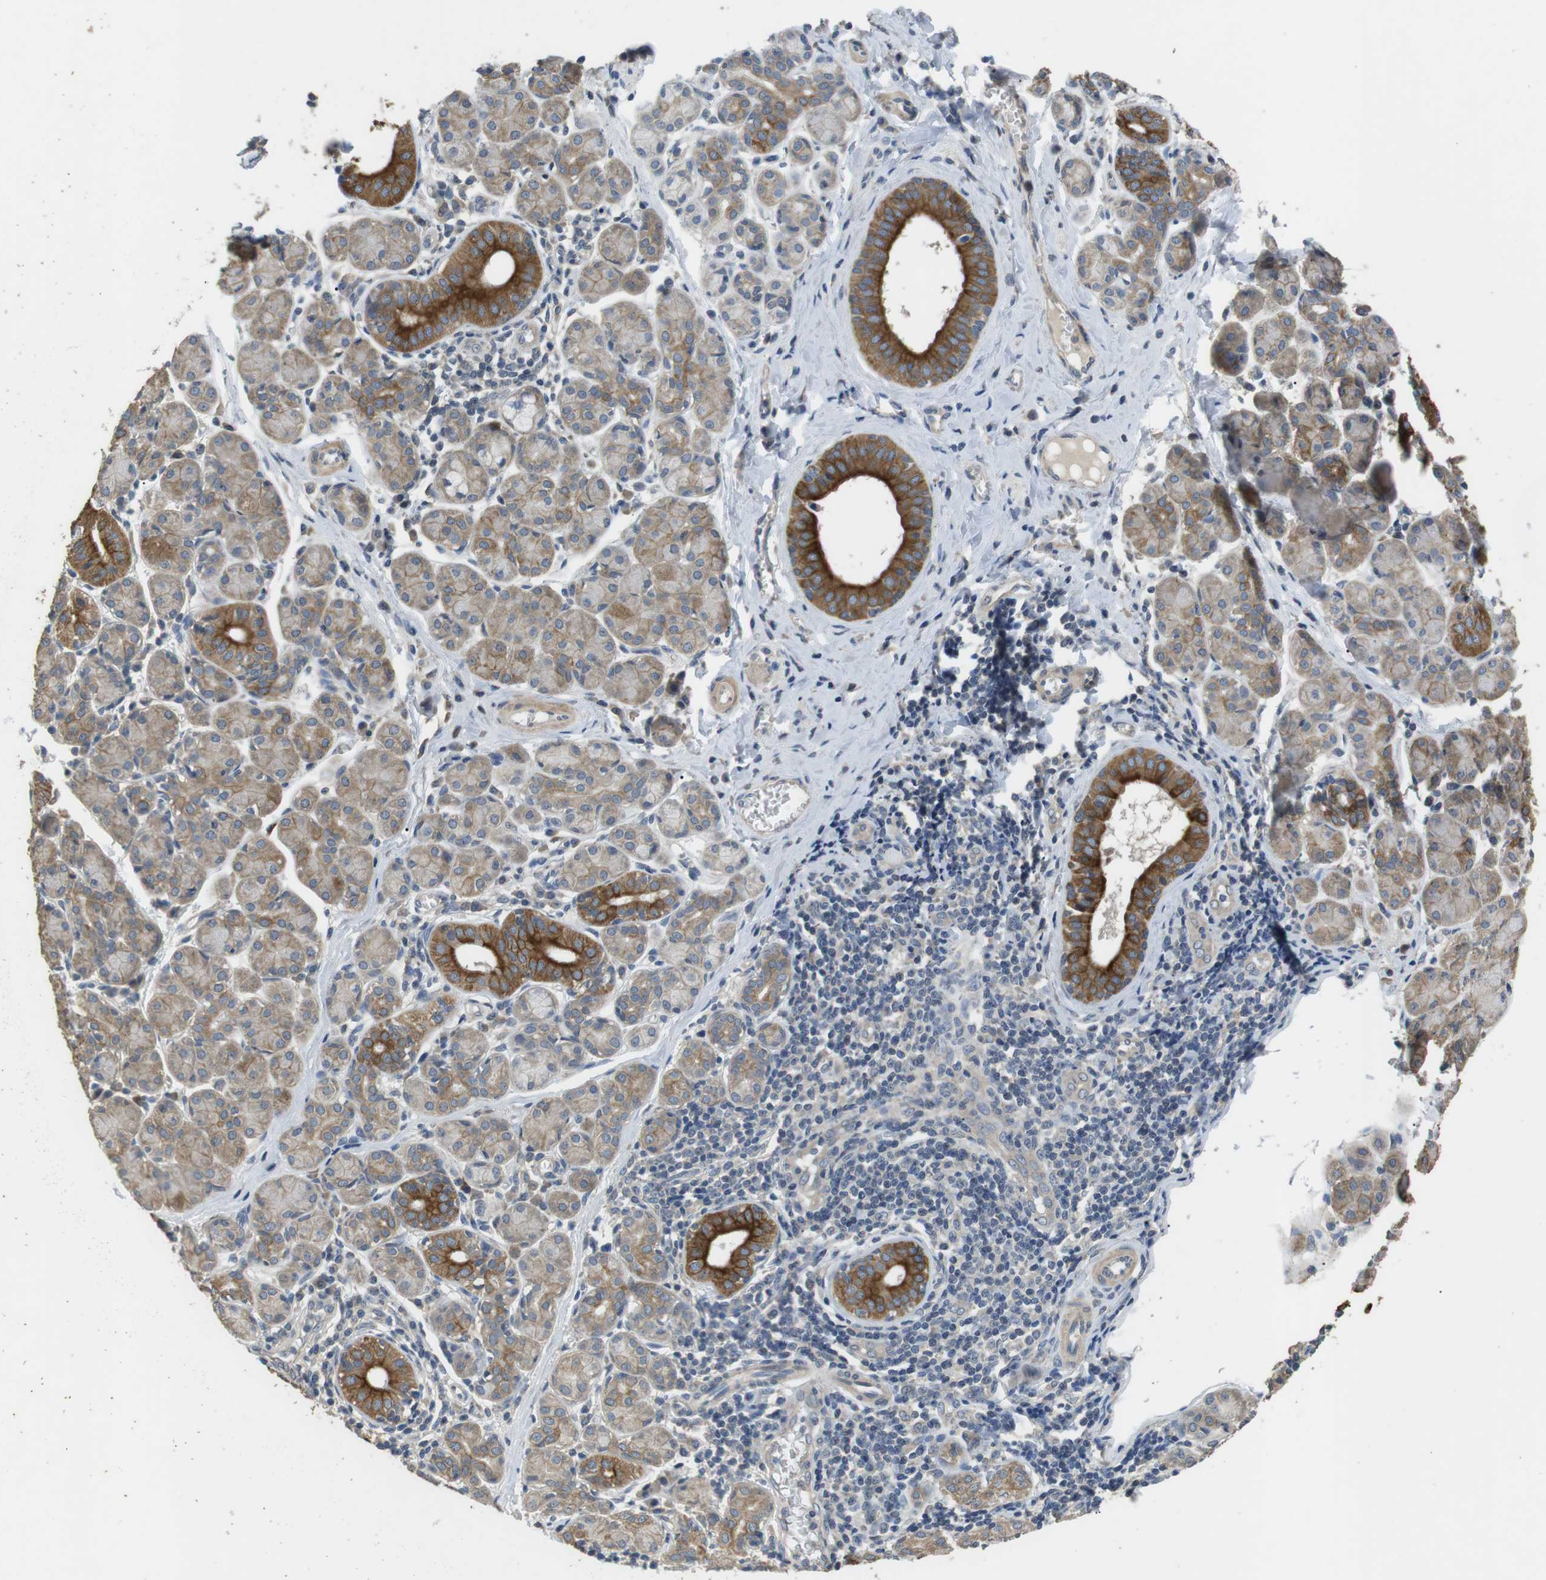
{"staining": {"intensity": "moderate", "quantity": "25%-75%", "location": "cytoplasmic/membranous"}, "tissue": "salivary gland", "cell_type": "Glandular cells", "image_type": "normal", "snomed": [{"axis": "morphology", "description": "Normal tissue, NOS"}, {"axis": "morphology", "description": "Inflammation, NOS"}, {"axis": "topography", "description": "Lymph node"}, {"axis": "topography", "description": "Salivary gland"}], "caption": "Protein analysis of benign salivary gland exhibits moderate cytoplasmic/membranous staining in approximately 25%-75% of glandular cells.", "gene": "ADGRL3", "patient": {"sex": "male", "age": 3}}